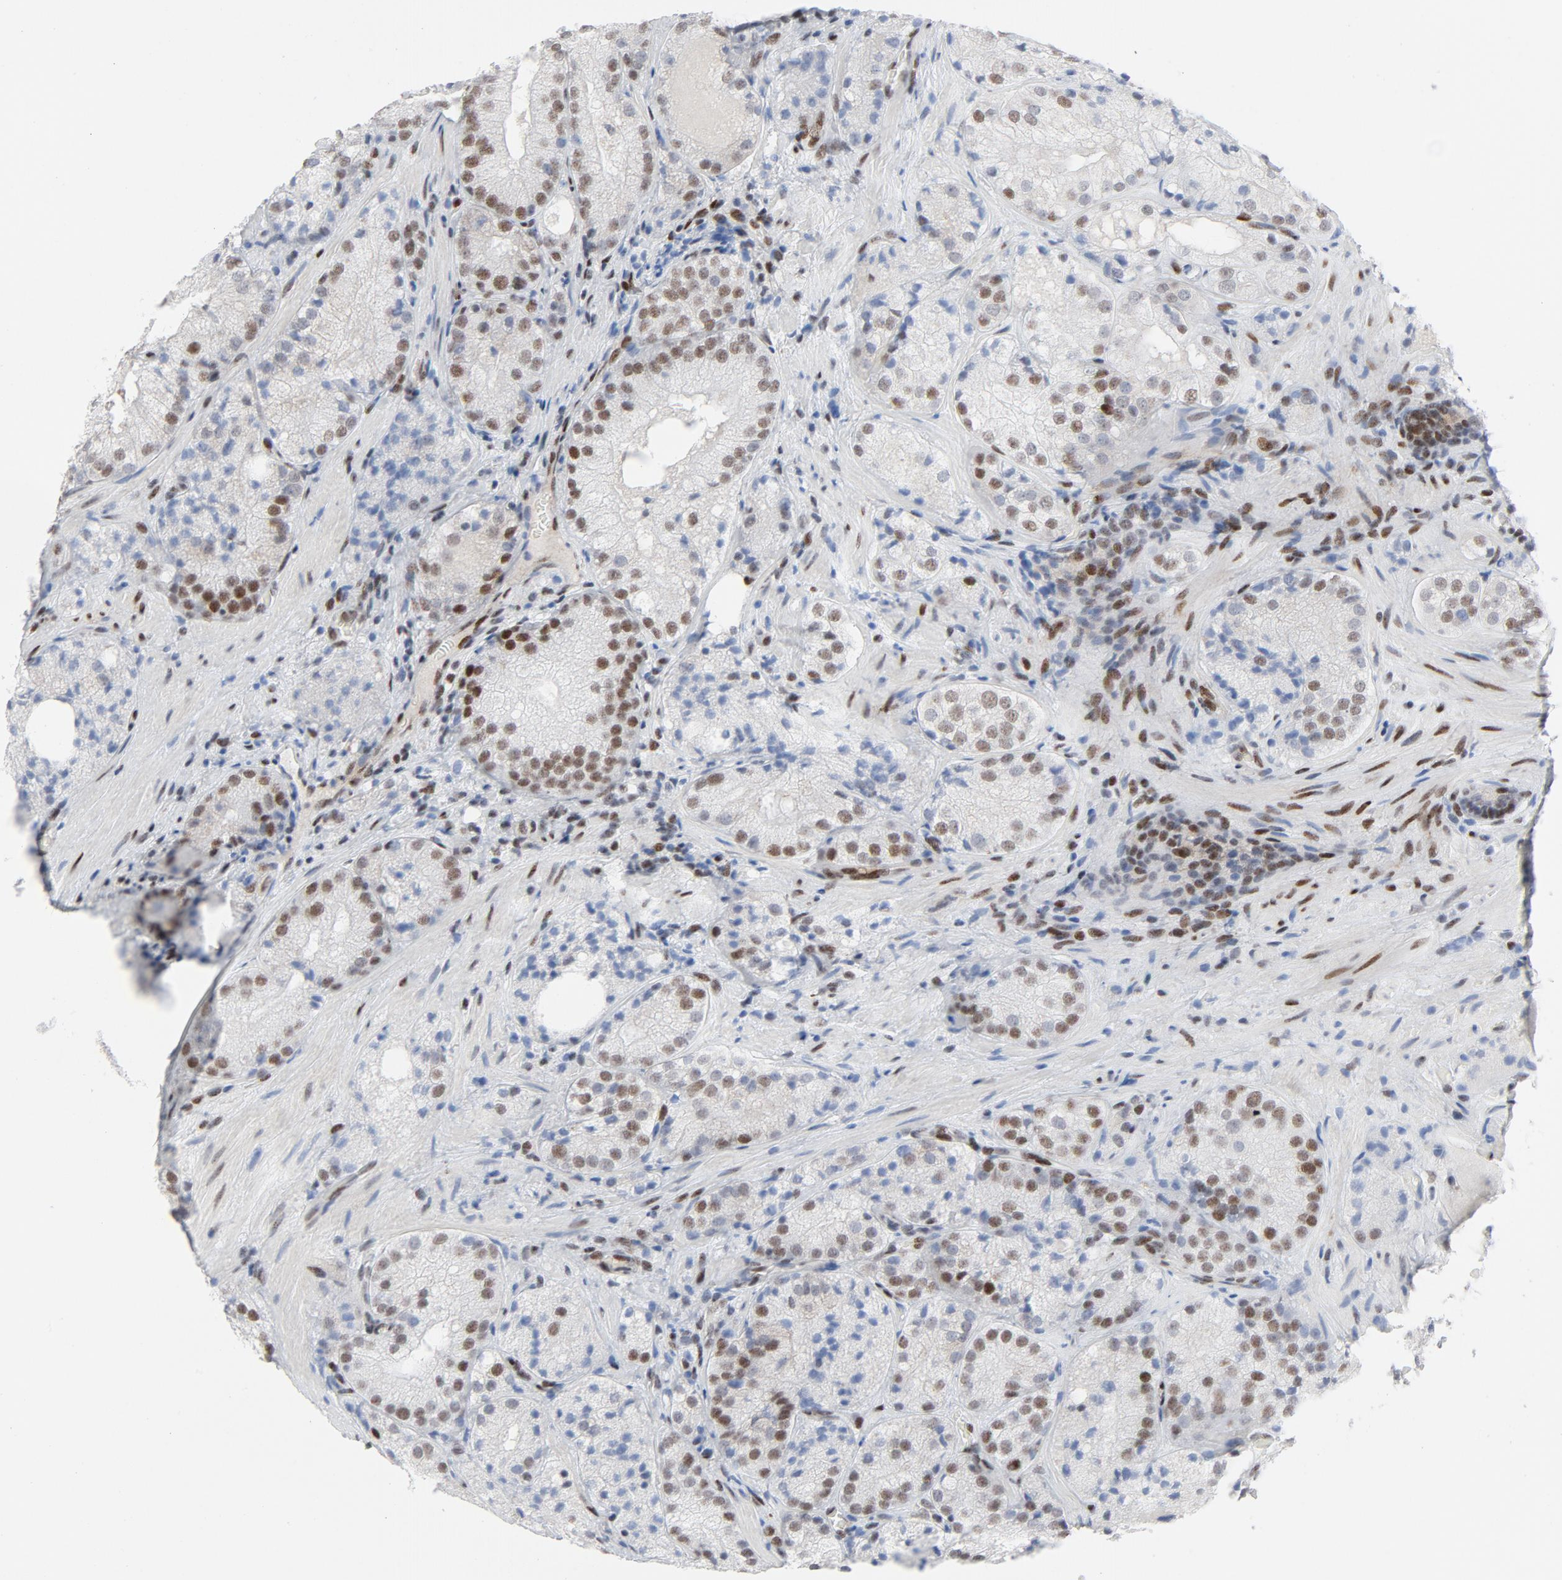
{"staining": {"intensity": "moderate", "quantity": "25%-75%", "location": "nuclear"}, "tissue": "prostate cancer", "cell_type": "Tumor cells", "image_type": "cancer", "snomed": [{"axis": "morphology", "description": "Adenocarcinoma, Low grade"}, {"axis": "topography", "description": "Prostate"}], "caption": "High-power microscopy captured an immunohistochemistry (IHC) histopathology image of prostate cancer, revealing moderate nuclear staining in approximately 25%-75% of tumor cells.", "gene": "HSF1", "patient": {"sex": "male", "age": 60}}